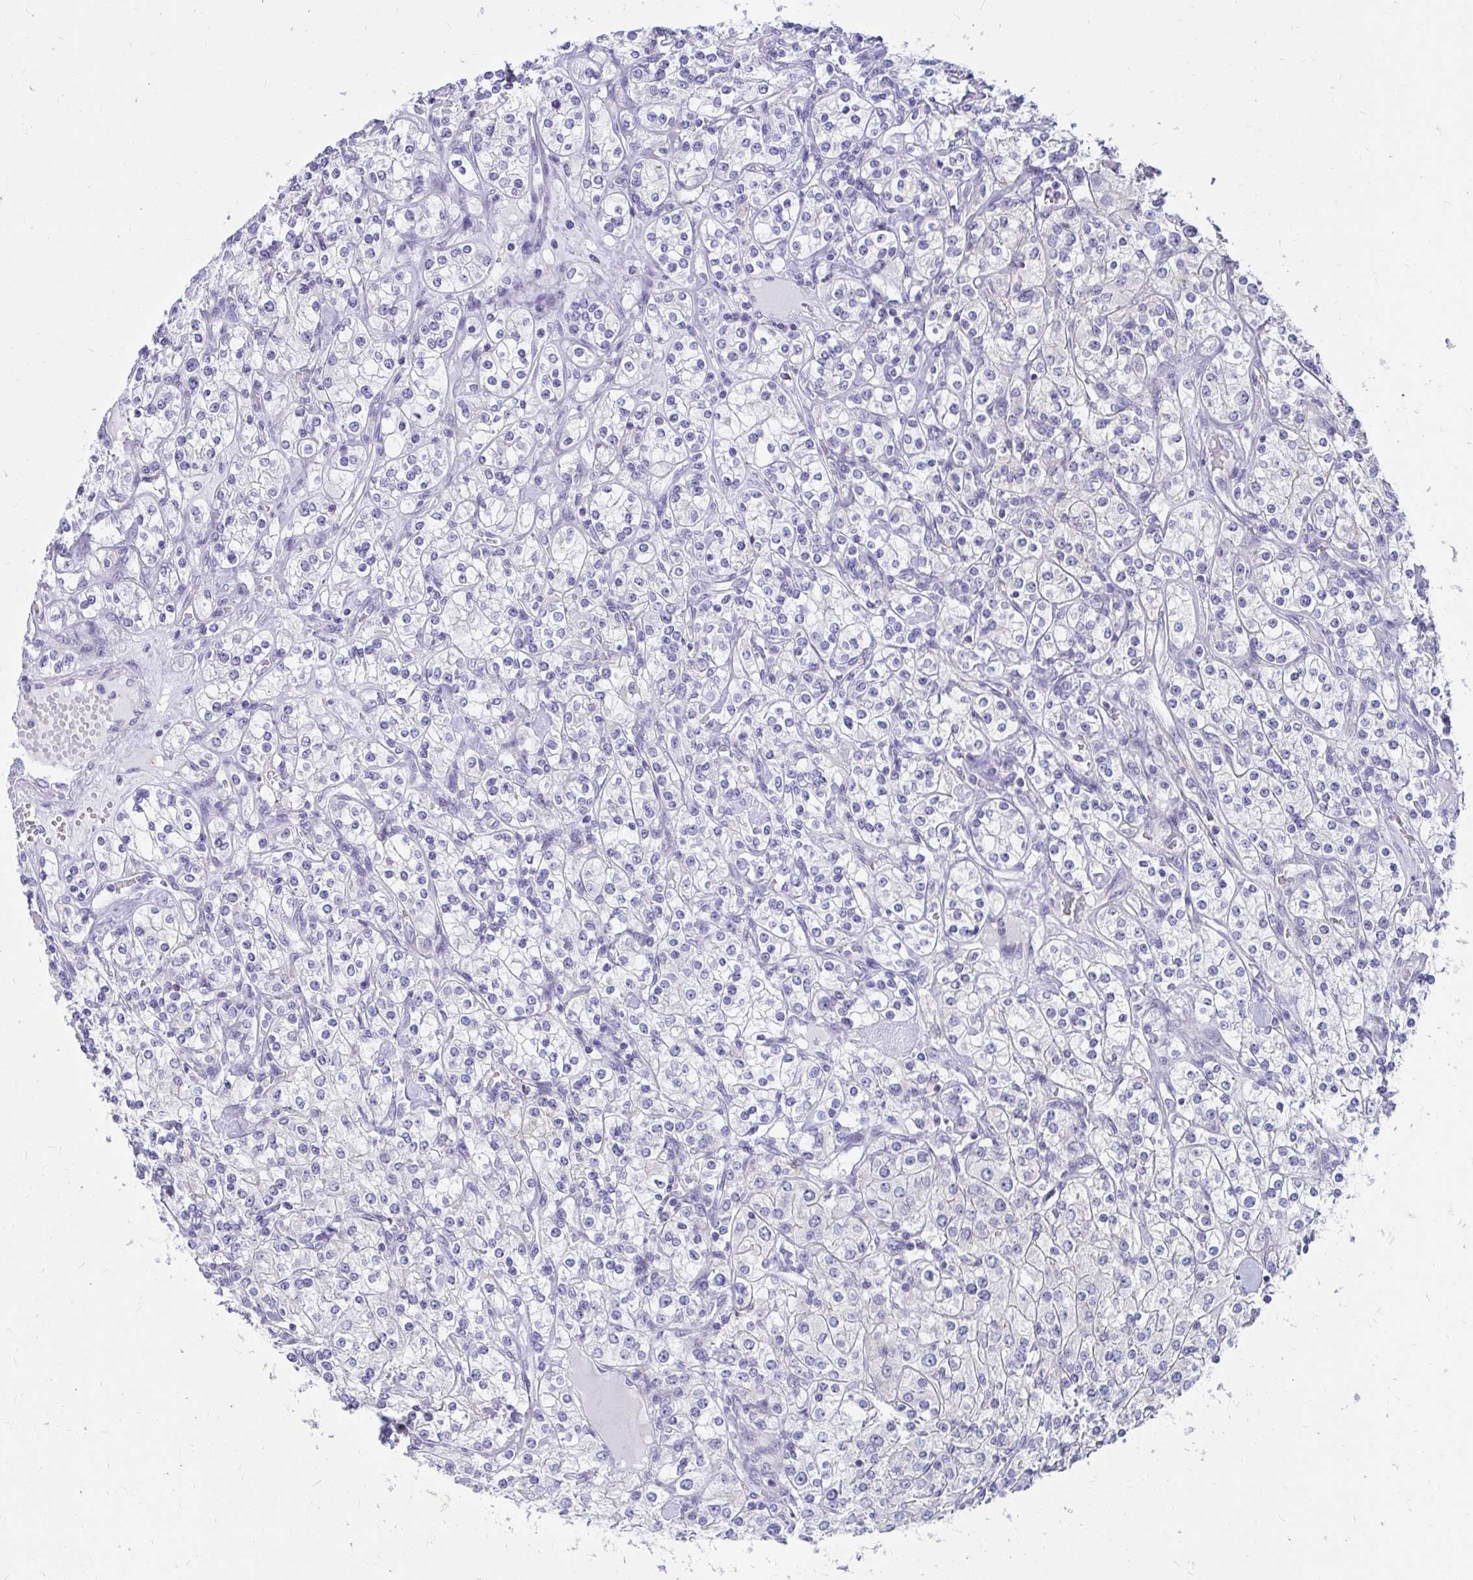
{"staining": {"intensity": "negative", "quantity": "none", "location": "none"}, "tissue": "renal cancer", "cell_type": "Tumor cells", "image_type": "cancer", "snomed": [{"axis": "morphology", "description": "Adenocarcinoma, NOS"}, {"axis": "topography", "description": "Kidney"}], "caption": "There is no significant expression in tumor cells of adenocarcinoma (renal).", "gene": "C19orf81", "patient": {"sex": "male", "age": 77}}